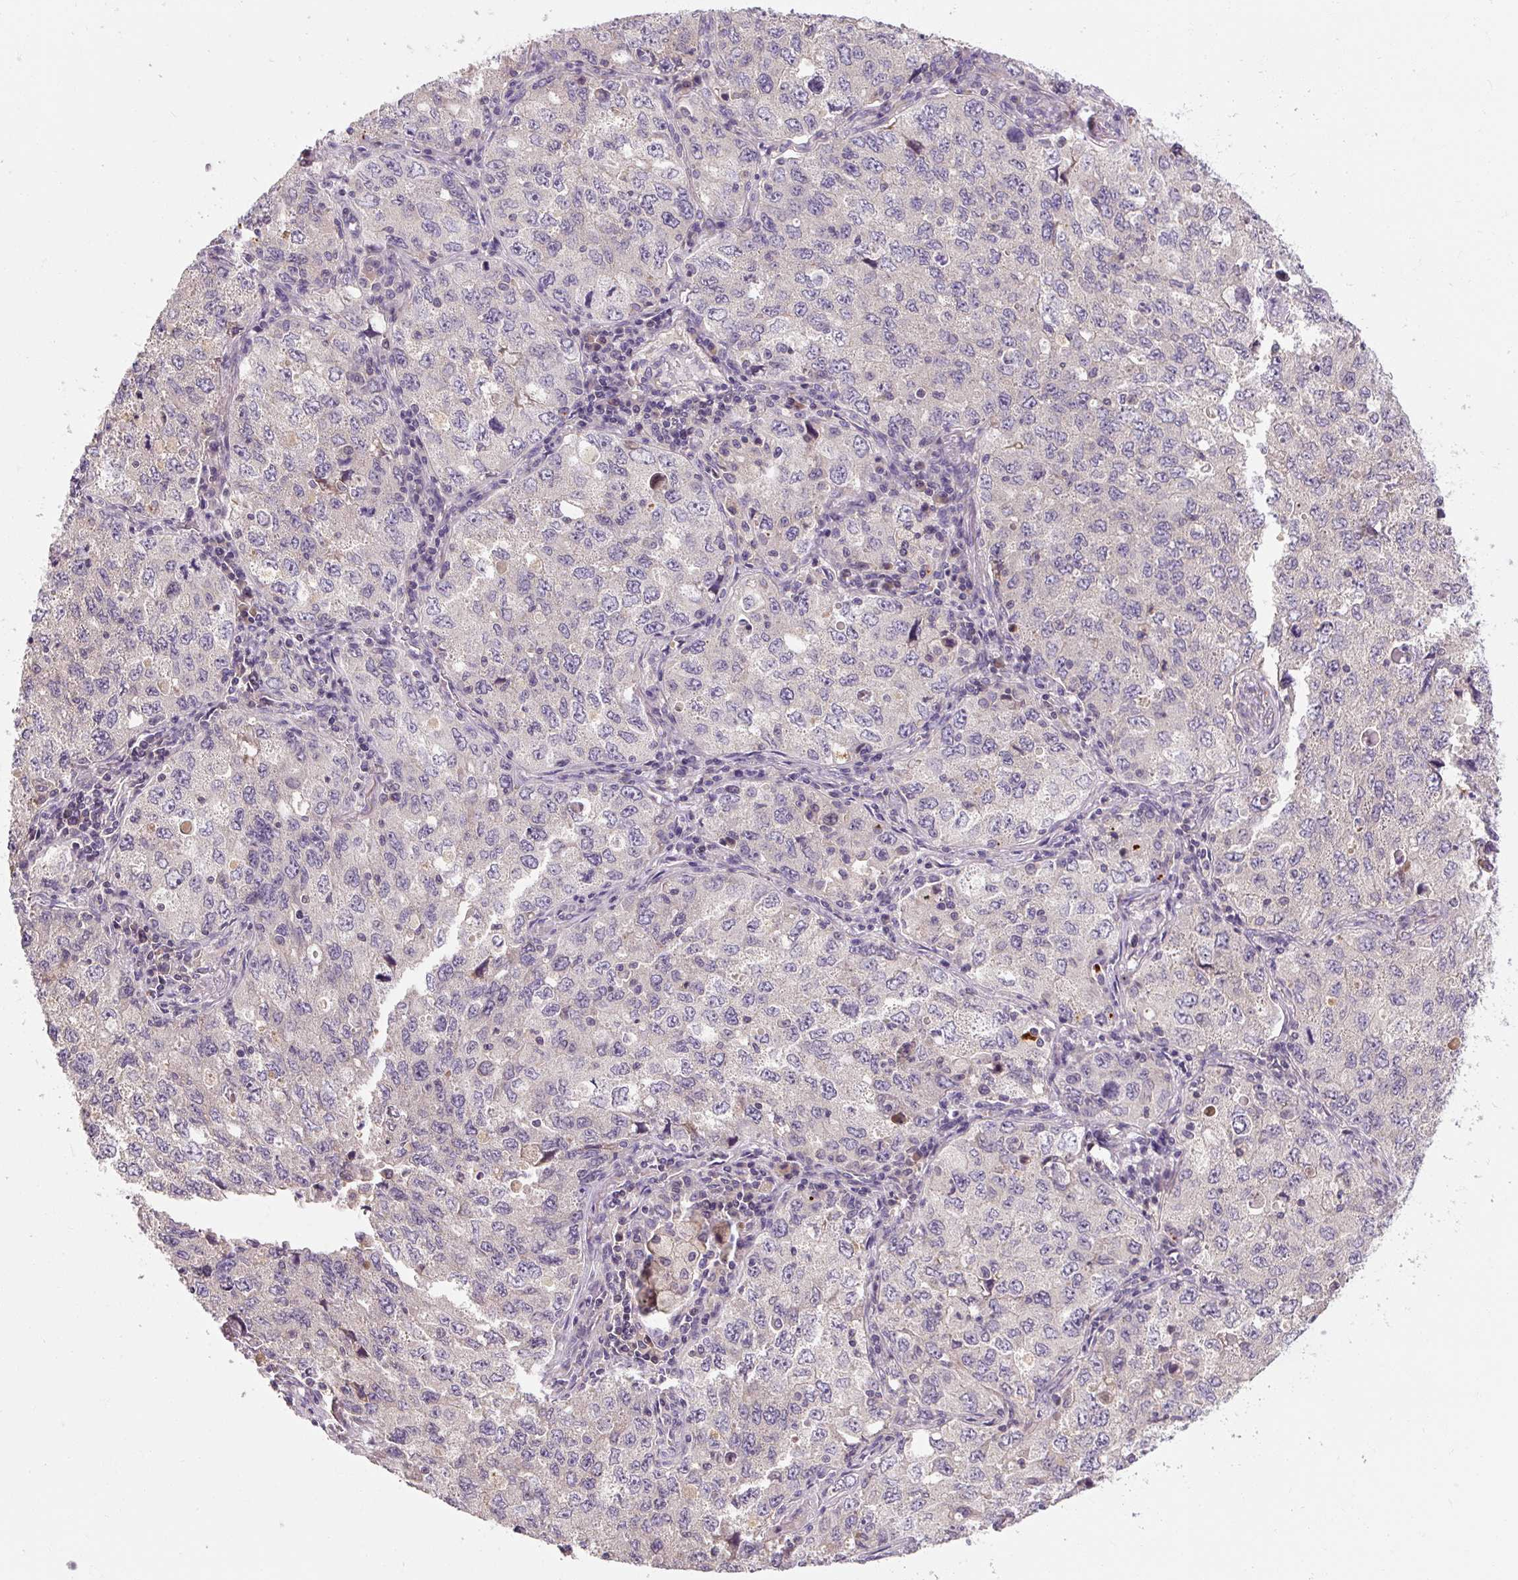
{"staining": {"intensity": "negative", "quantity": "none", "location": "none"}, "tissue": "lung cancer", "cell_type": "Tumor cells", "image_type": "cancer", "snomed": [{"axis": "morphology", "description": "Adenocarcinoma, NOS"}, {"axis": "topography", "description": "Lung"}], "caption": "Immunohistochemistry (IHC) photomicrograph of neoplastic tissue: human lung cancer stained with DAB demonstrates no significant protein staining in tumor cells.", "gene": "RB1CC1", "patient": {"sex": "female", "age": 57}}